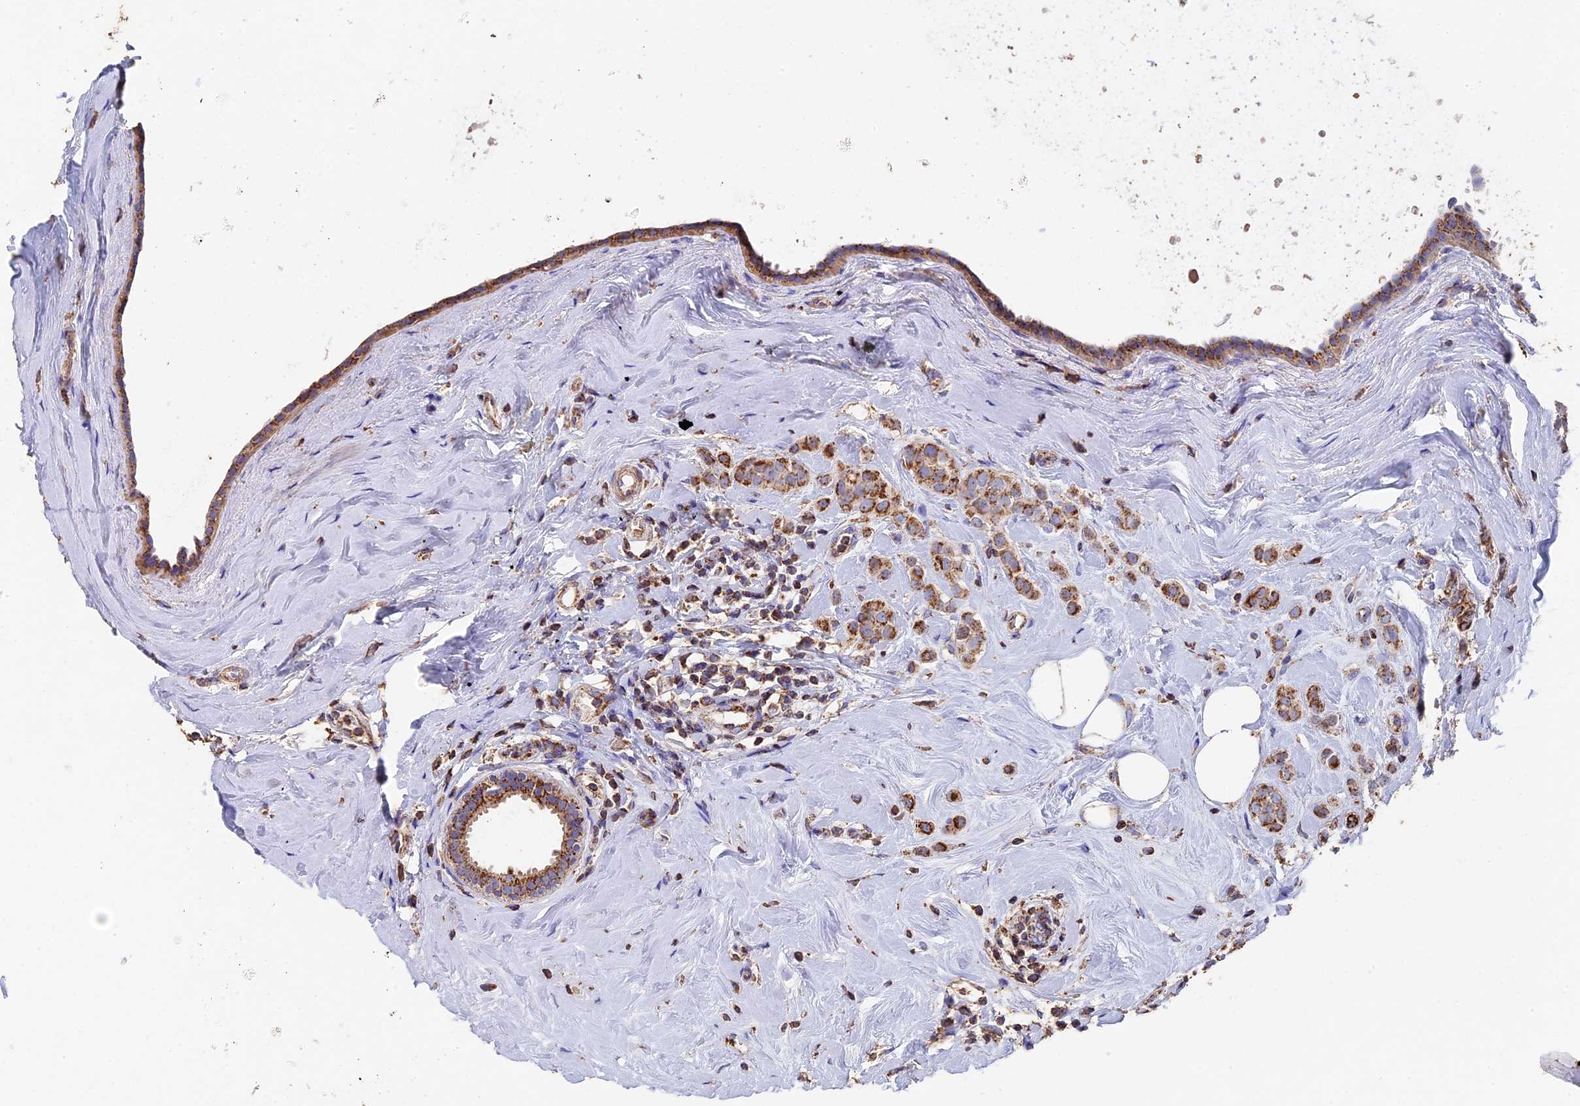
{"staining": {"intensity": "moderate", "quantity": ">75%", "location": "cytoplasmic/membranous"}, "tissue": "breast cancer", "cell_type": "Tumor cells", "image_type": "cancer", "snomed": [{"axis": "morphology", "description": "Lobular carcinoma"}, {"axis": "topography", "description": "Breast"}], "caption": "Breast cancer stained for a protein exhibits moderate cytoplasmic/membranous positivity in tumor cells.", "gene": "ADAT1", "patient": {"sex": "female", "age": 47}}